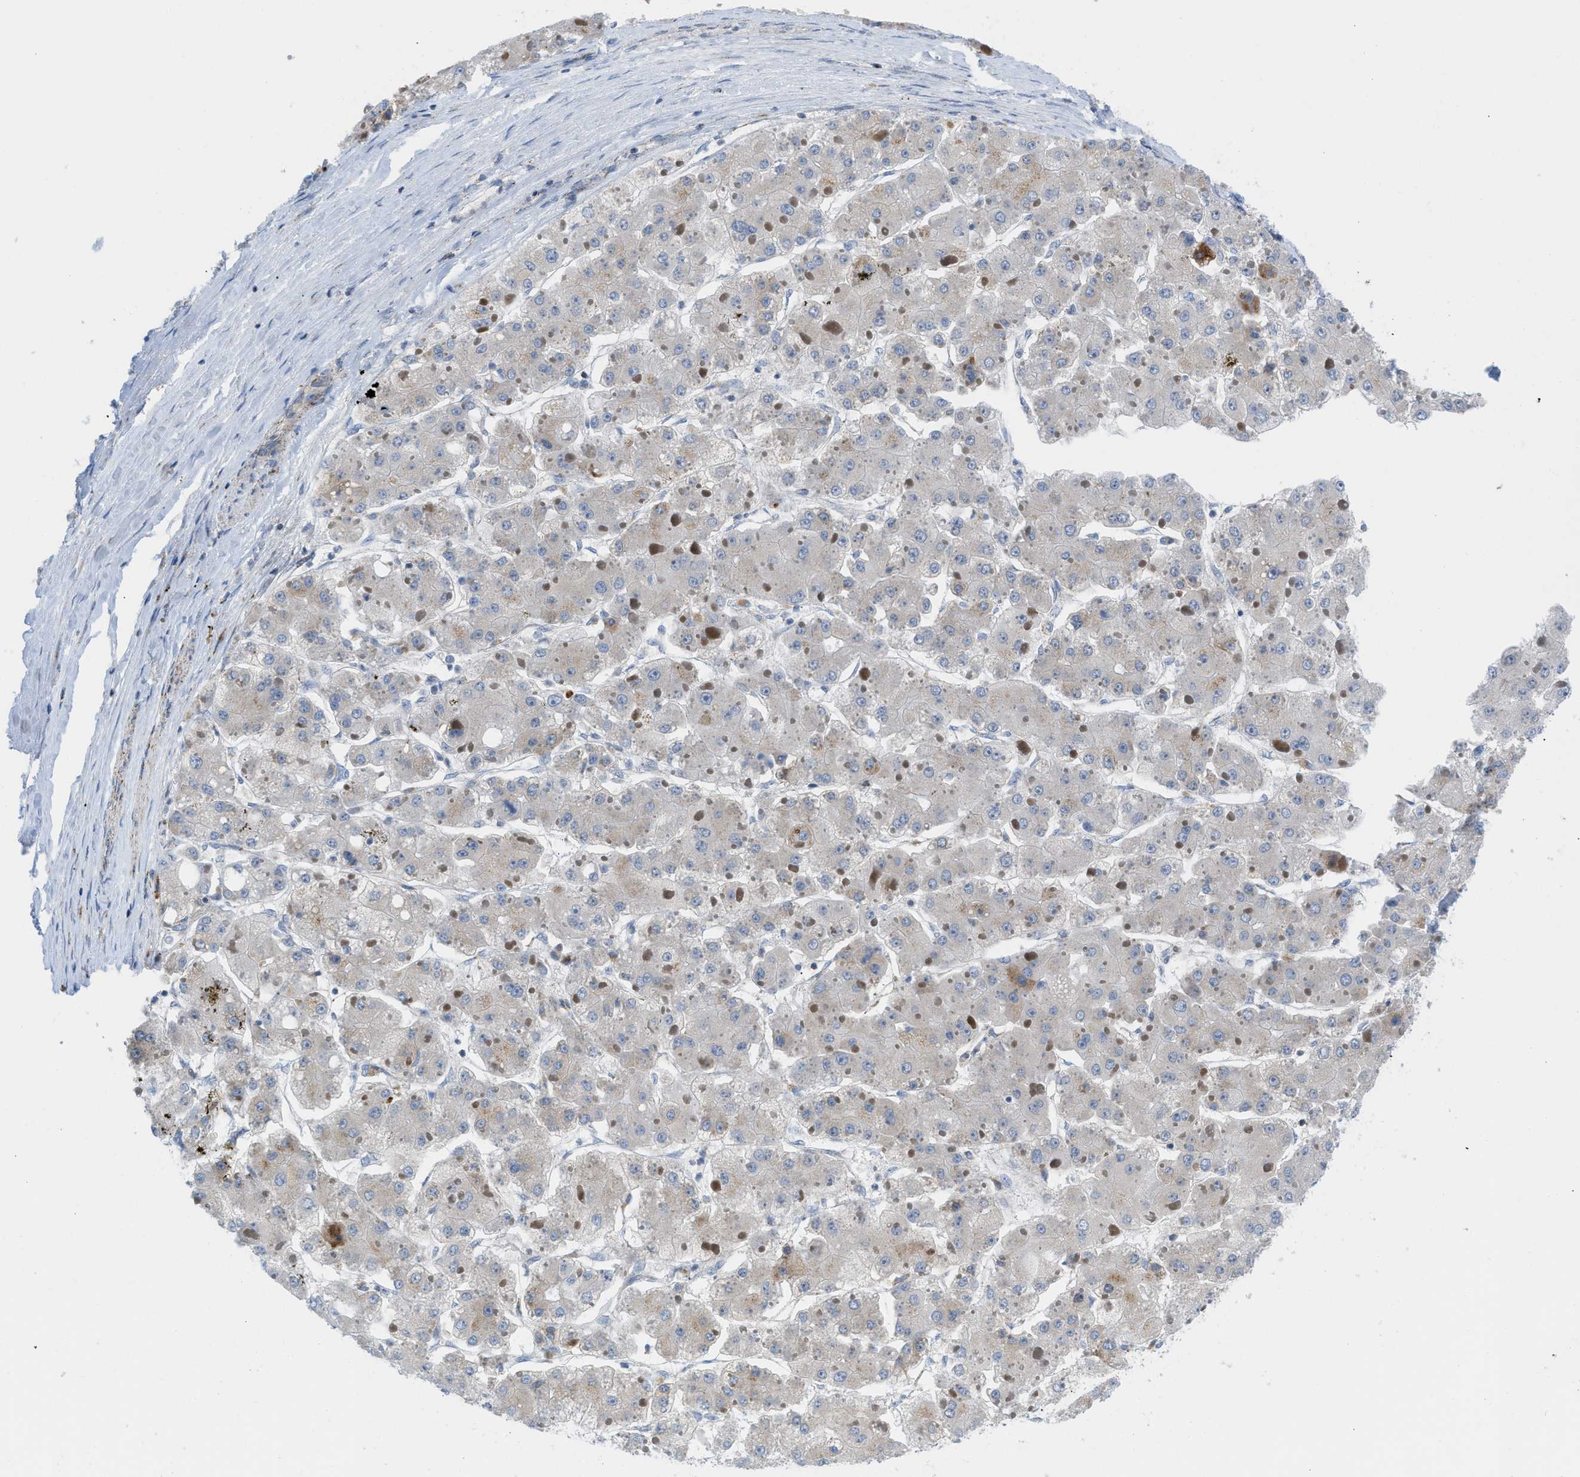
{"staining": {"intensity": "weak", "quantity": "25%-75%", "location": "cytoplasmic/membranous"}, "tissue": "liver cancer", "cell_type": "Tumor cells", "image_type": "cancer", "snomed": [{"axis": "morphology", "description": "Carcinoma, Hepatocellular, NOS"}, {"axis": "topography", "description": "Liver"}], "caption": "Protein expression analysis of liver cancer (hepatocellular carcinoma) shows weak cytoplasmic/membranous expression in approximately 25%-75% of tumor cells. (brown staining indicates protein expression, while blue staining denotes nuclei).", "gene": "RBBP9", "patient": {"sex": "female", "age": 73}}